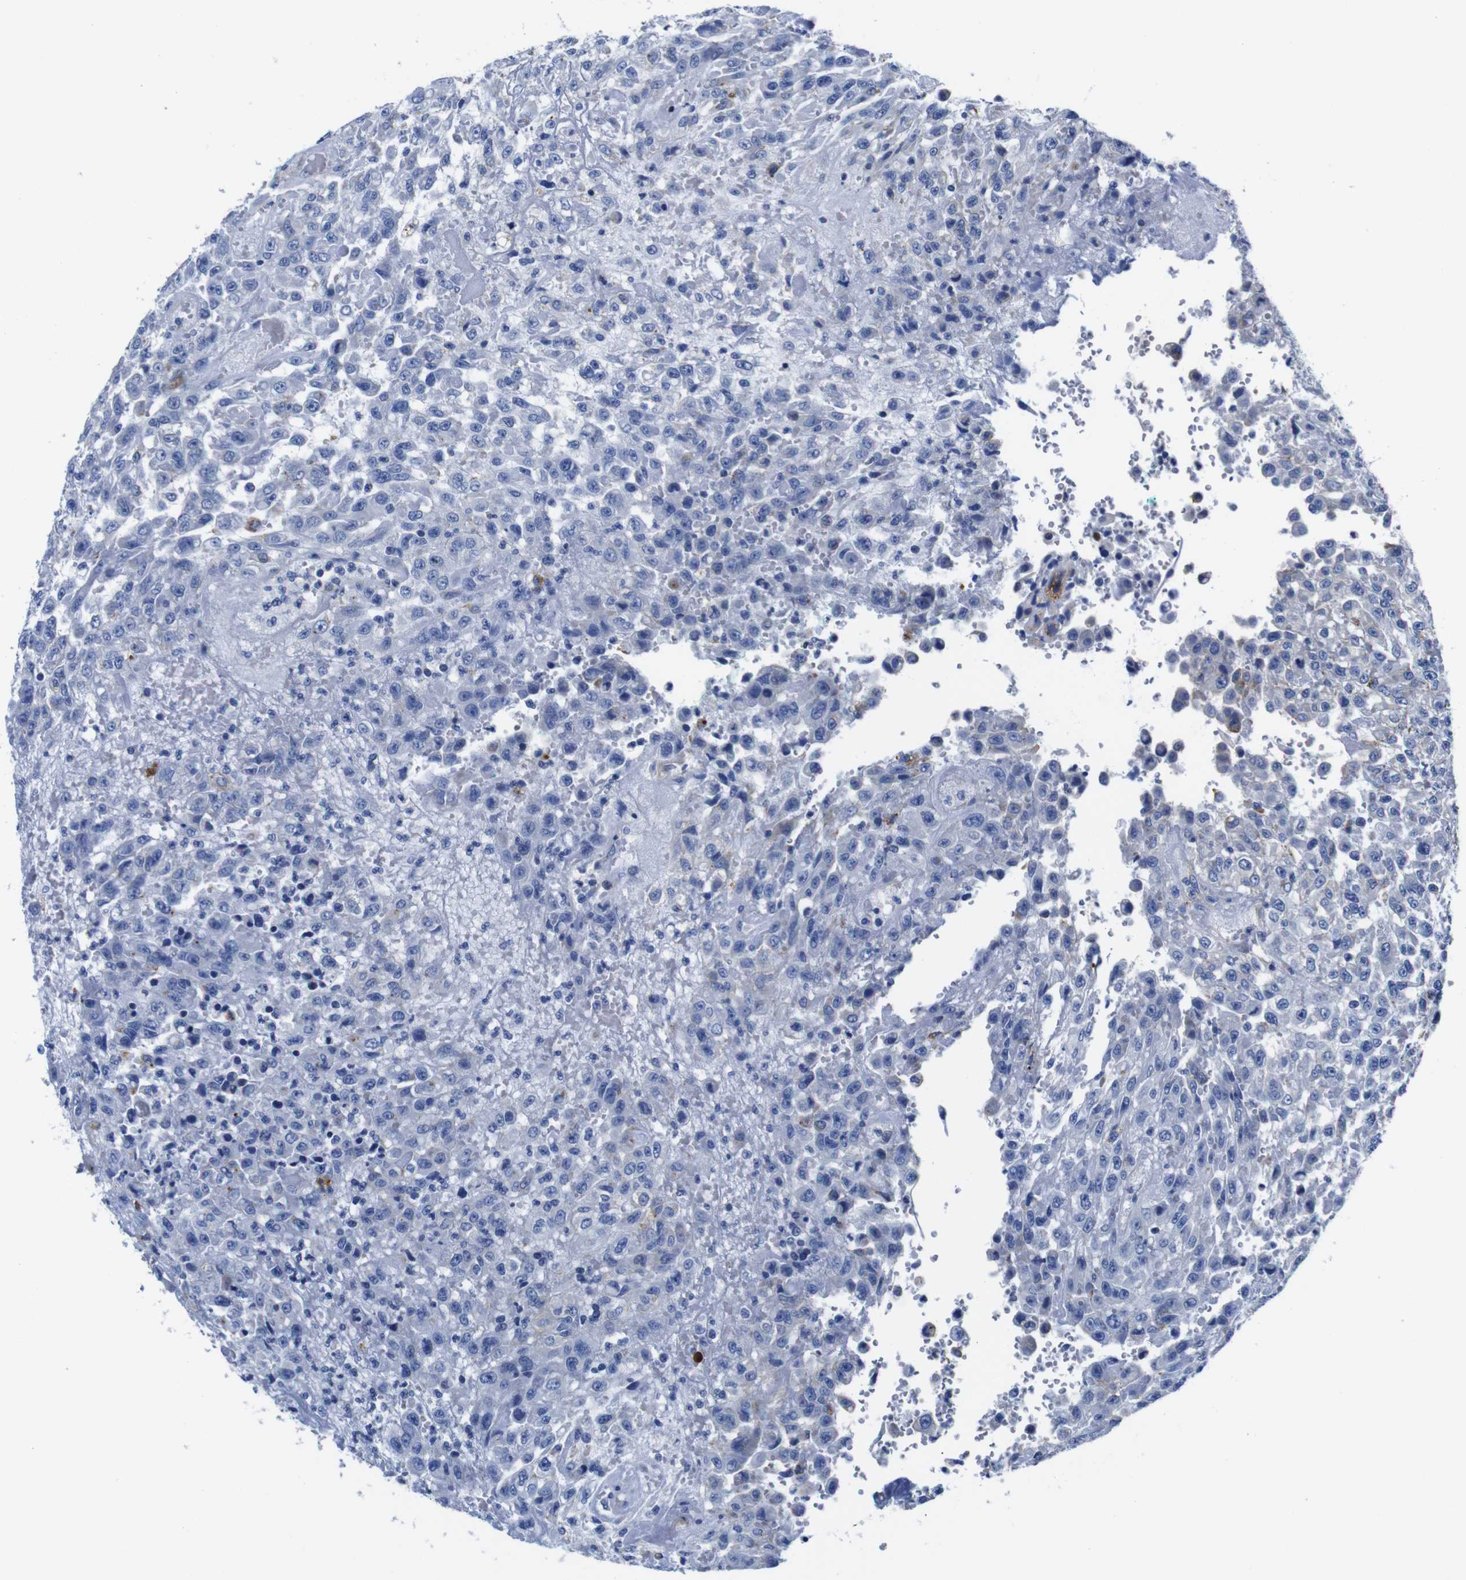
{"staining": {"intensity": "negative", "quantity": "none", "location": "none"}, "tissue": "urothelial cancer", "cell_type": "Tumor cells", "image_type": "cancer", "snomed": [{"axis": "morphology", "description": "Urothelial carcinoma, High grade"}, {"axis": "topography", "description": "Urinary bladder"}], "caption": "There is no significant positivity in tumor cells of urothelial cancer.", "gene": "GIMAP2", "patient": {"sex": "male", "age": 46}}